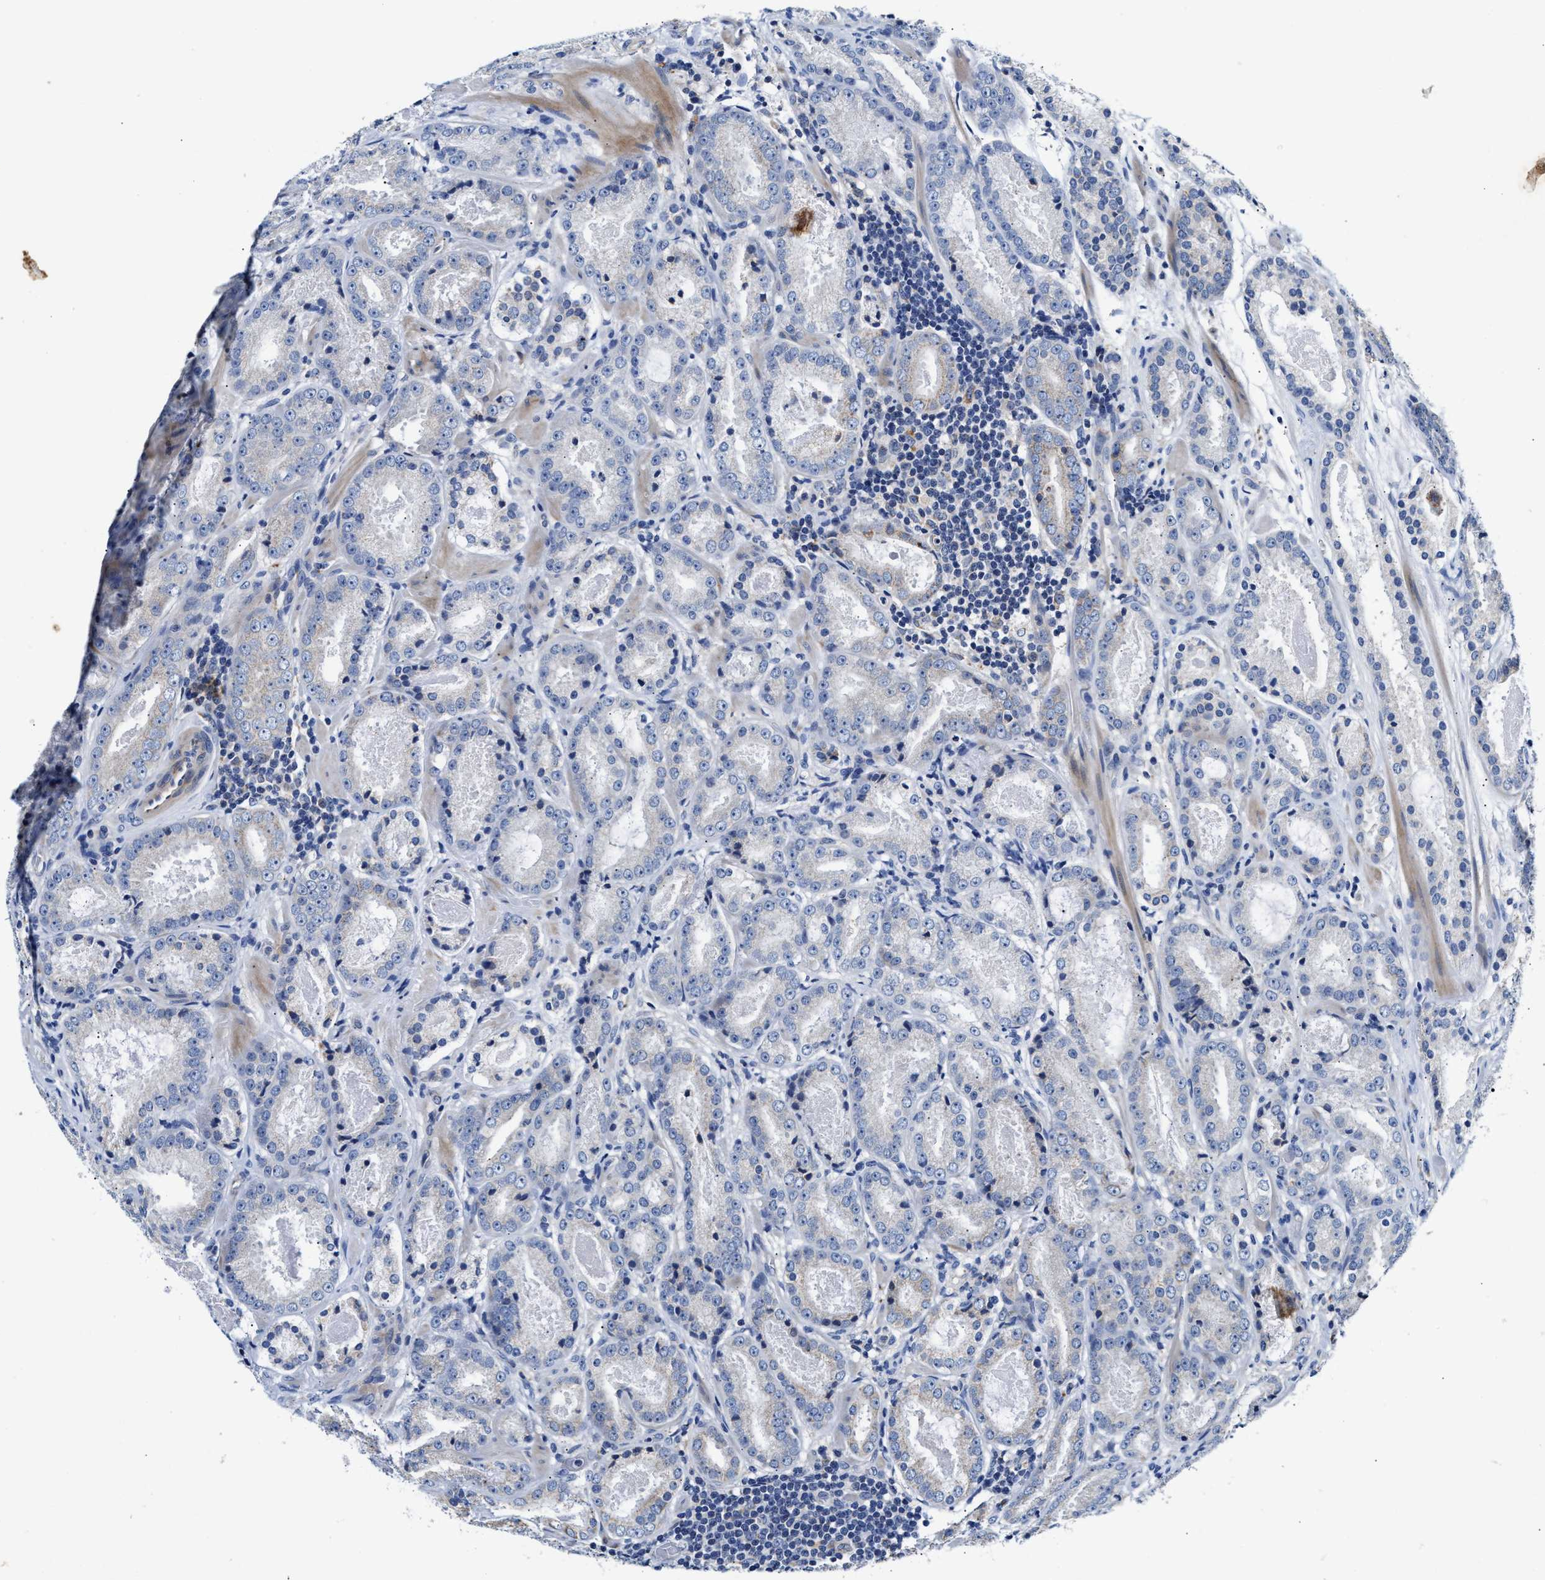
{"staining": {"intensity": "negative", "quantity": "none", "location": "none"}, "tissue": "prostate cancer", "cell_type": "Tumor cells", "image_type": "cancer", "snomed": [{"axis": "morphology", "description": "Adenocarcinoma, Low grade"}, {"axis": "topography", "description": "Prostate"}], "caption": "Immunohistochemical staining of human prostate cancer shows no significant positivity in tumor cells.", "gene": "ACADVL", "patient": {"sex": "male", "age": 69}}